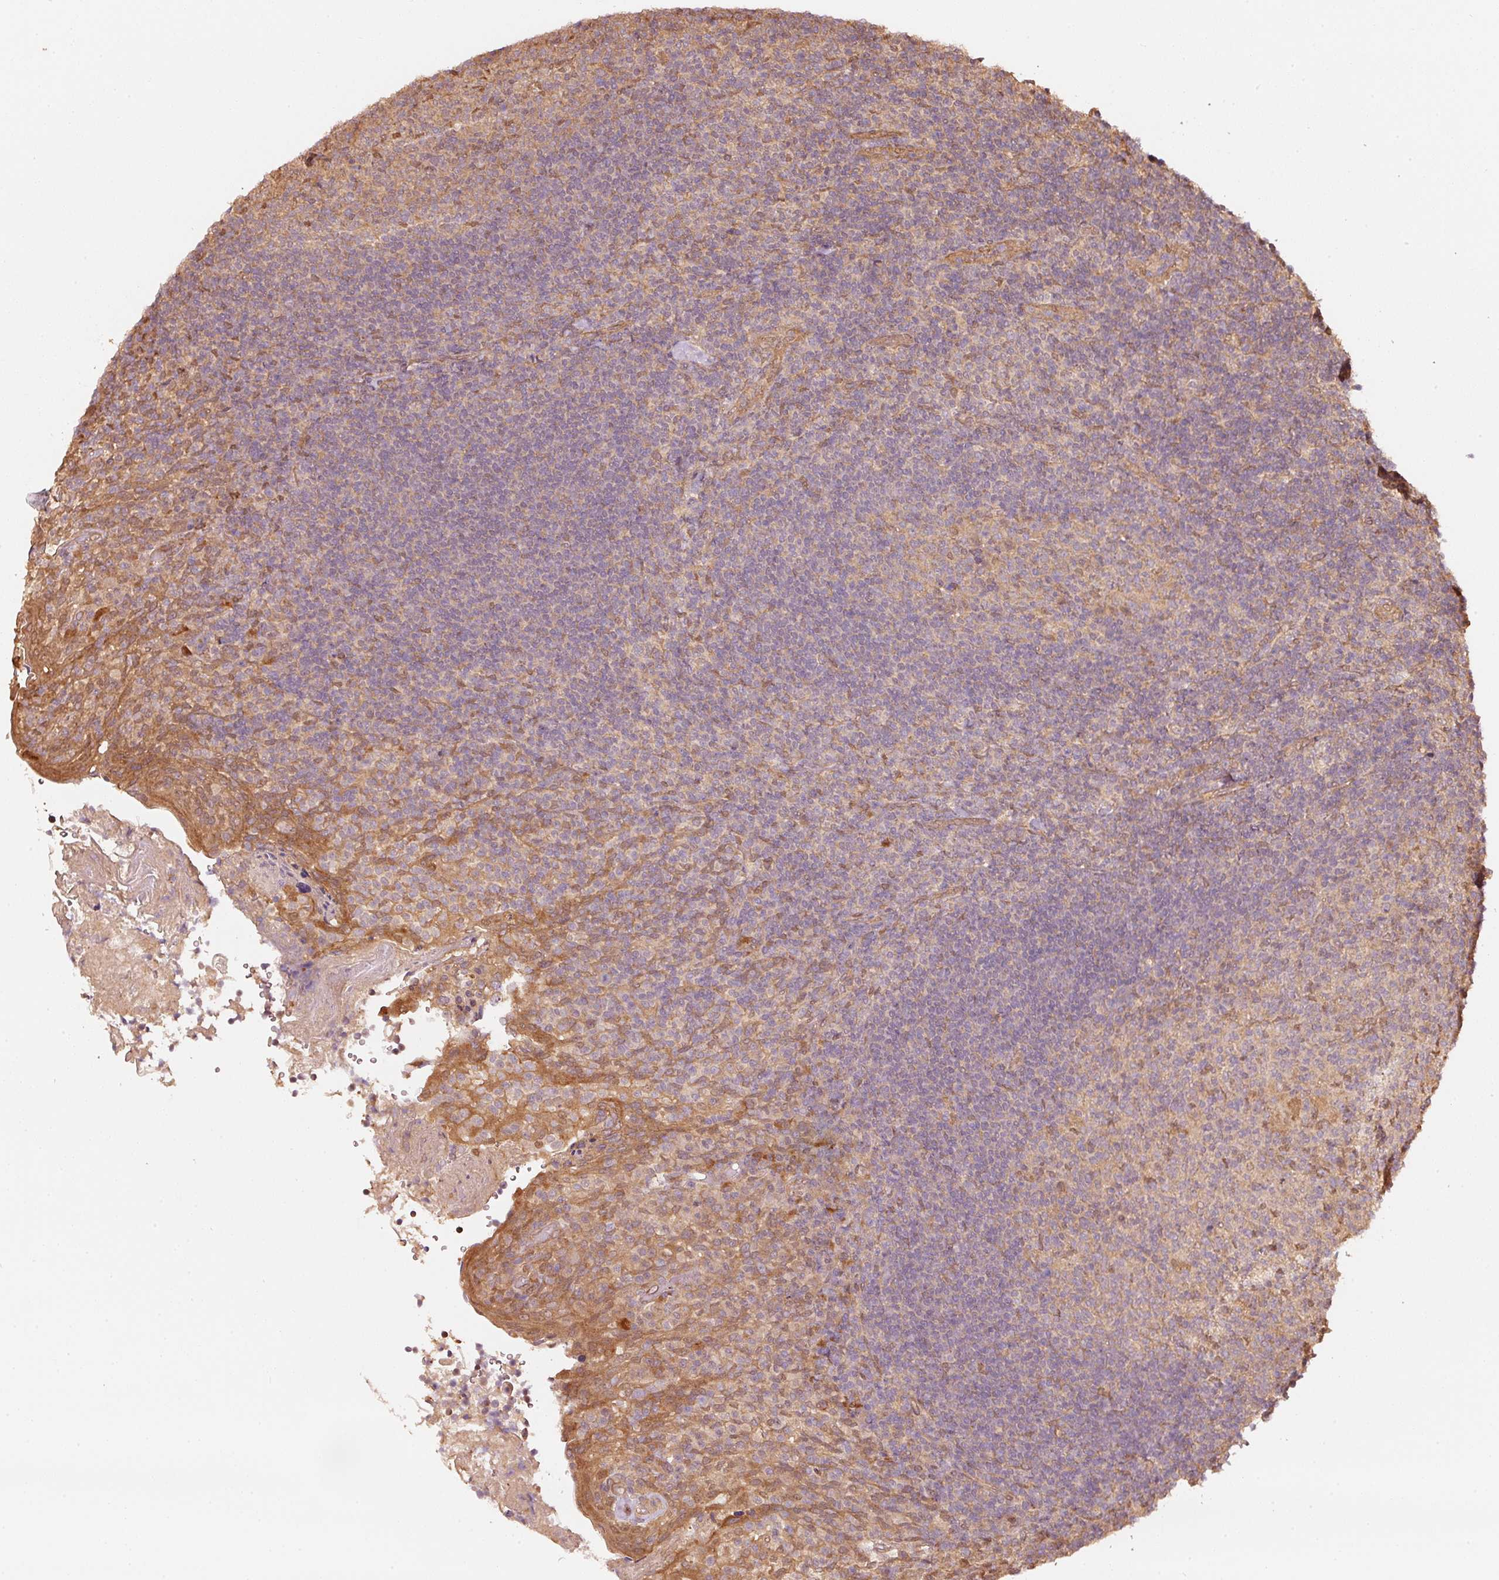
{"staining": {"intensity": "weak", "quantity": "<25%", "location": "nuclear"}, "tissue": "tonsil", "cell_type": "Germinal center cells", "image_type": "normal", "snomed": [{"axis": "morphology", "description": "Normal tissue, NOS"}, {"axis": "topography", "description": "Tonsil"}], "caption": "Immunohistochemistry of normal tonsil displays no expression in germinal center cells.", "gene": "STAU1", "patient": {"sex": "female", "age": 10}}